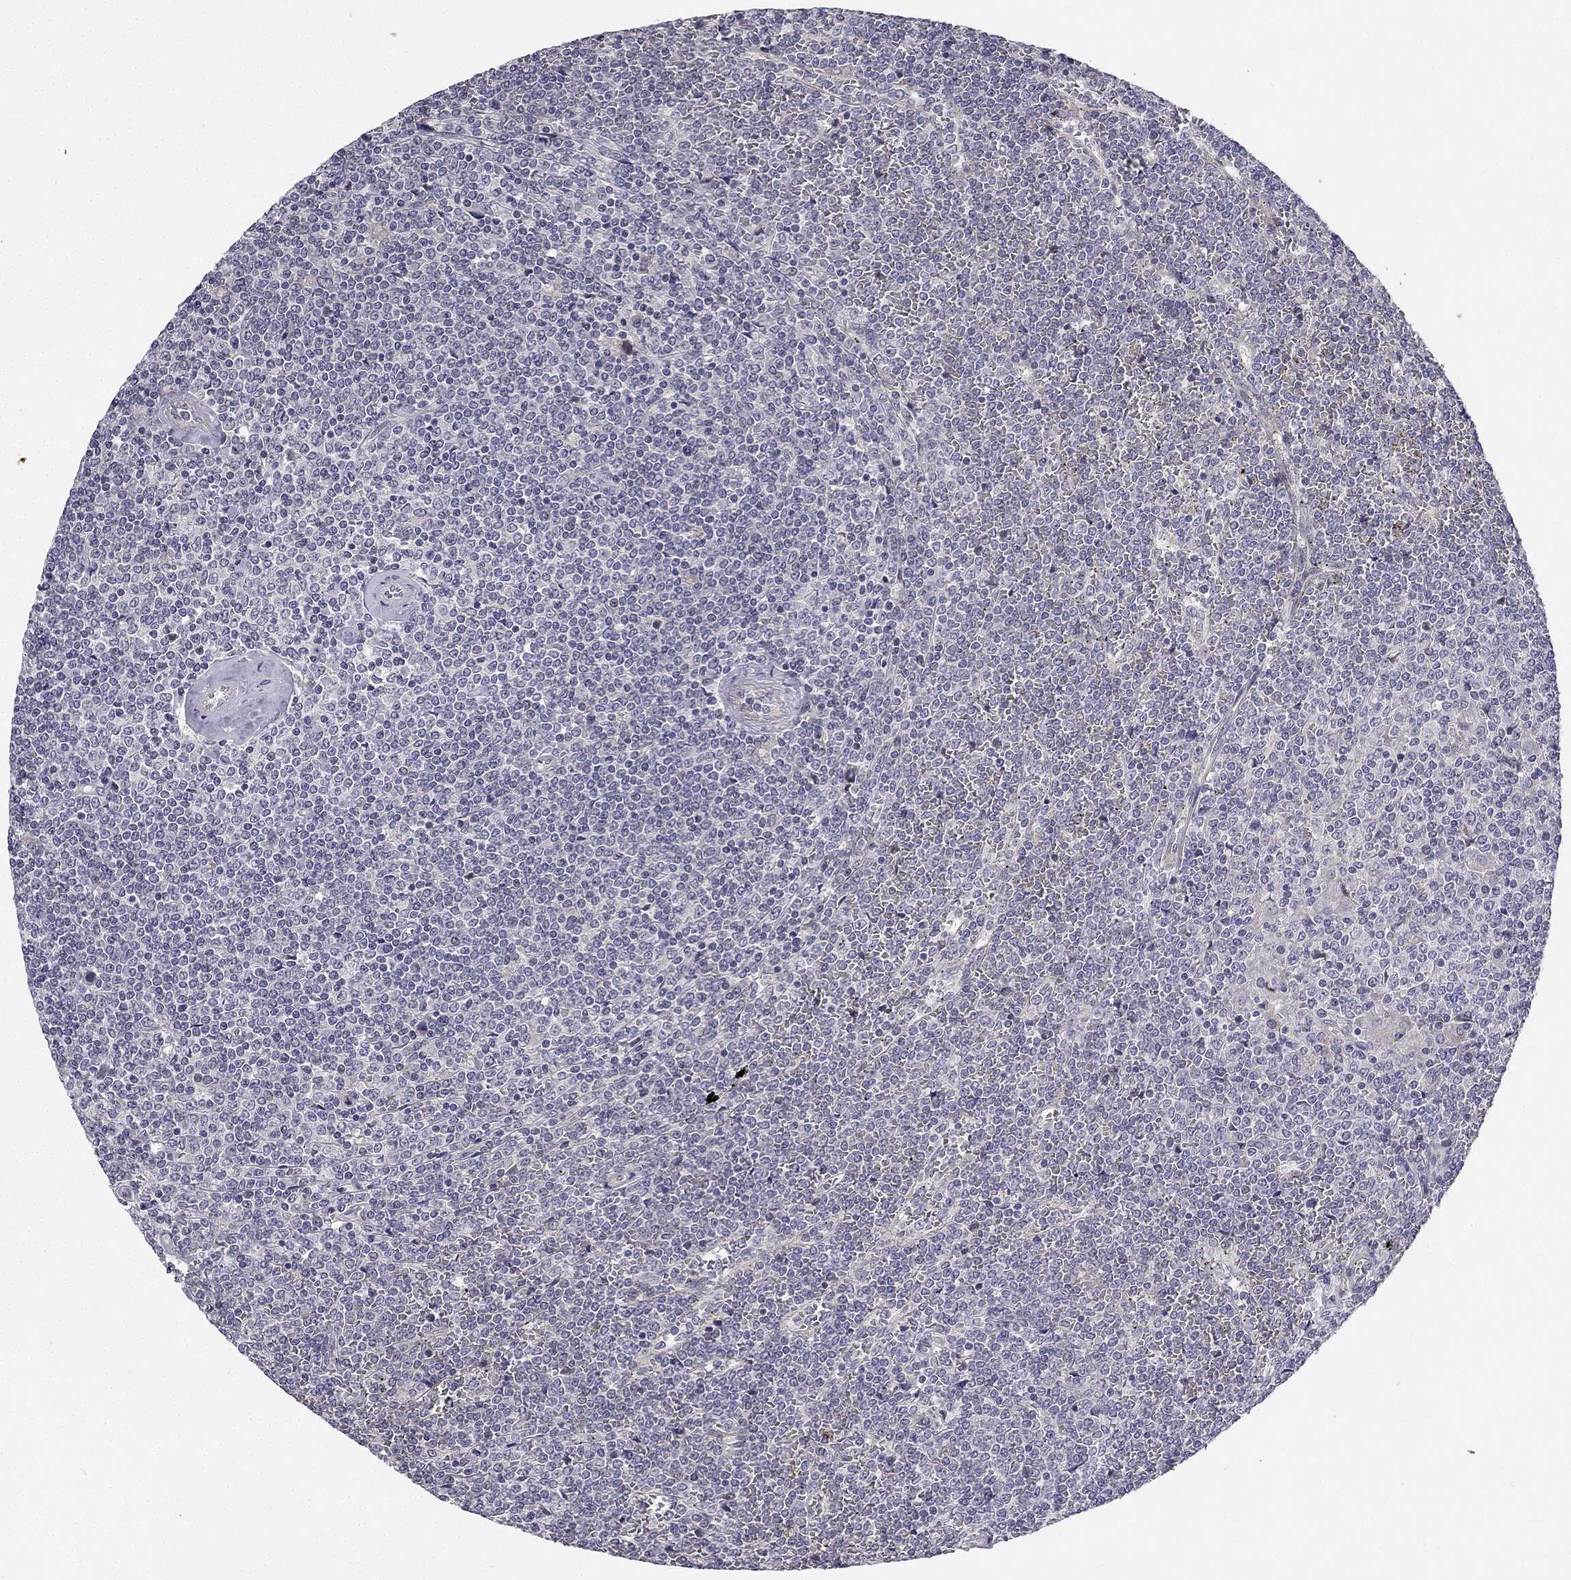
{"staining": {"intensity": "negative", "quantity": "none", "location": "none"}, "tissue": "lymphoma", "cell_type": "Tumor cells", "image_type": "cancer", "snomed": [{"axis": "morphology", "description": "Malignant lymphoma, non-Hodgkin's type, Low grade"}, {"axis": "topography", "description": "Spleen"}], "caption": "This is an IHC micrograph of malignant lymphoma, non-Hodgkin's type (low-grade). There is no positivity in tumor cells.", "gene": "CHST8", "patient": {"sex": "female", "age": 19}}